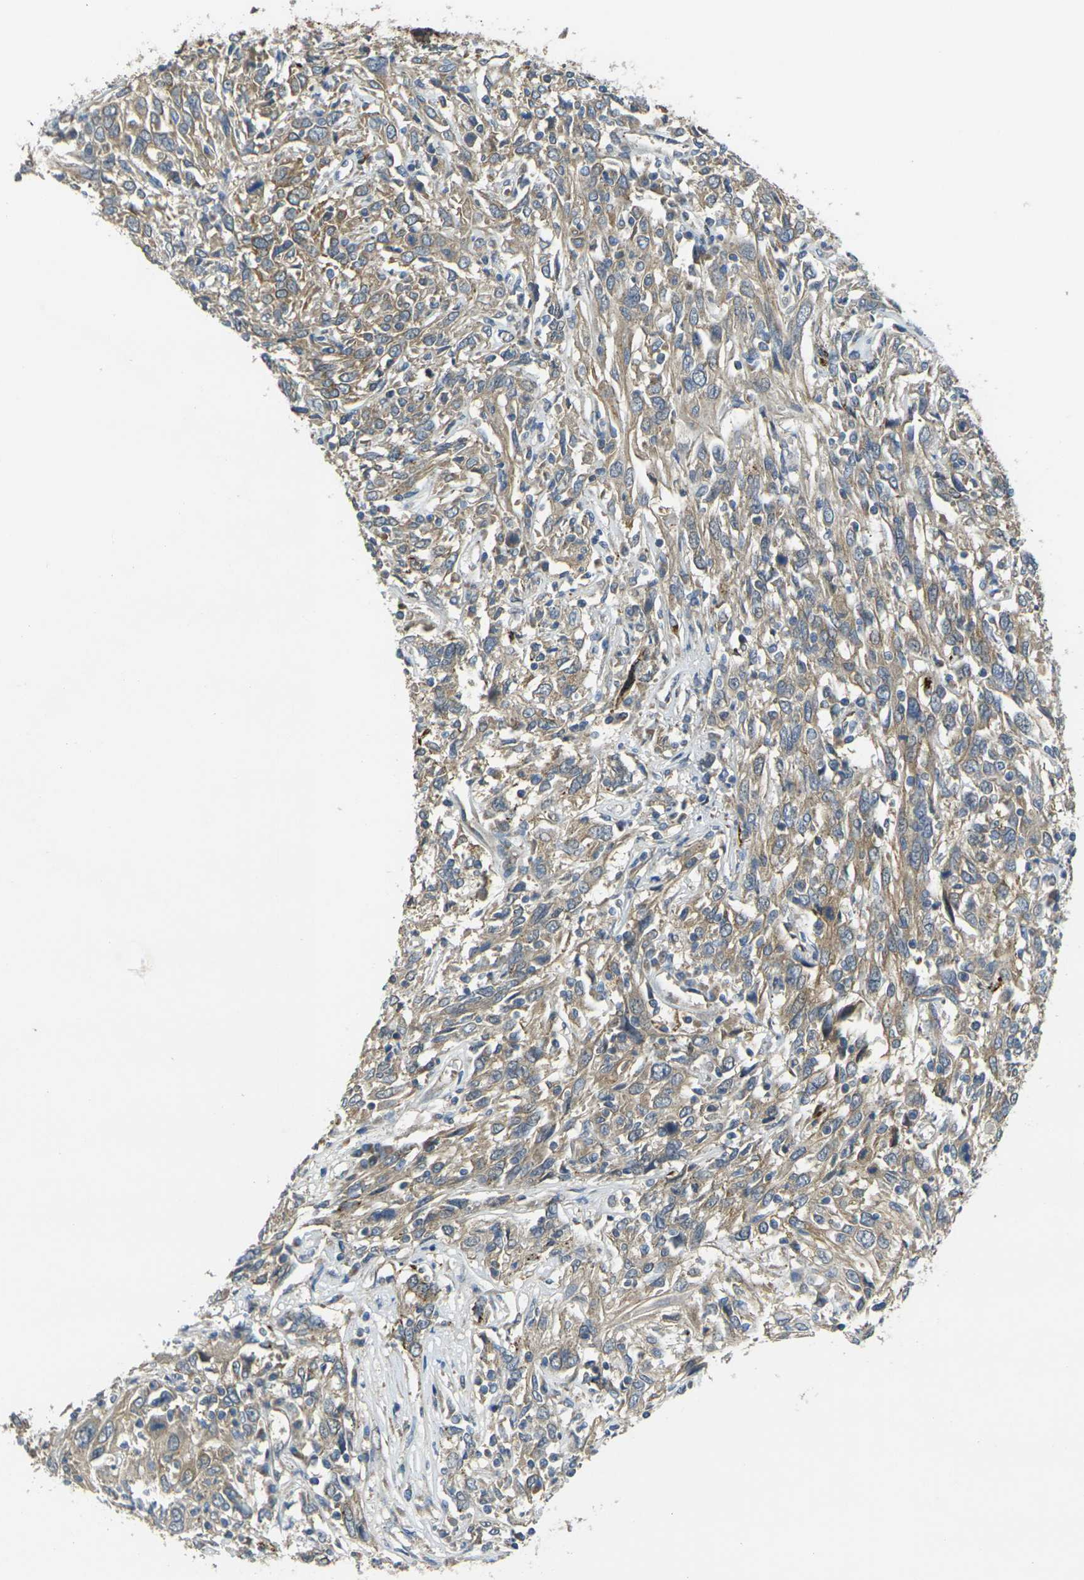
{"staining": {"intensity": "weak", "quantity": ">75%", "location": "cytoplasmic/membranous"}, "tissue": "cervical cancer", "cell_type": "Tumor cells", "image_type": "cancer", "snomed": [{"axis": "morphology", "description": "Squamous cell carcinoma, NOS"}, {"axis": "topography", "description": "Cervix"}], "caption": "Protein staining of cervical squamous cell carcinoma tissue shows weak cytoplasmic/membranous staining in approximately >75% of tumor cells.", "gene": "GNA12", "patient": {"sex": "female", "age": 46}}